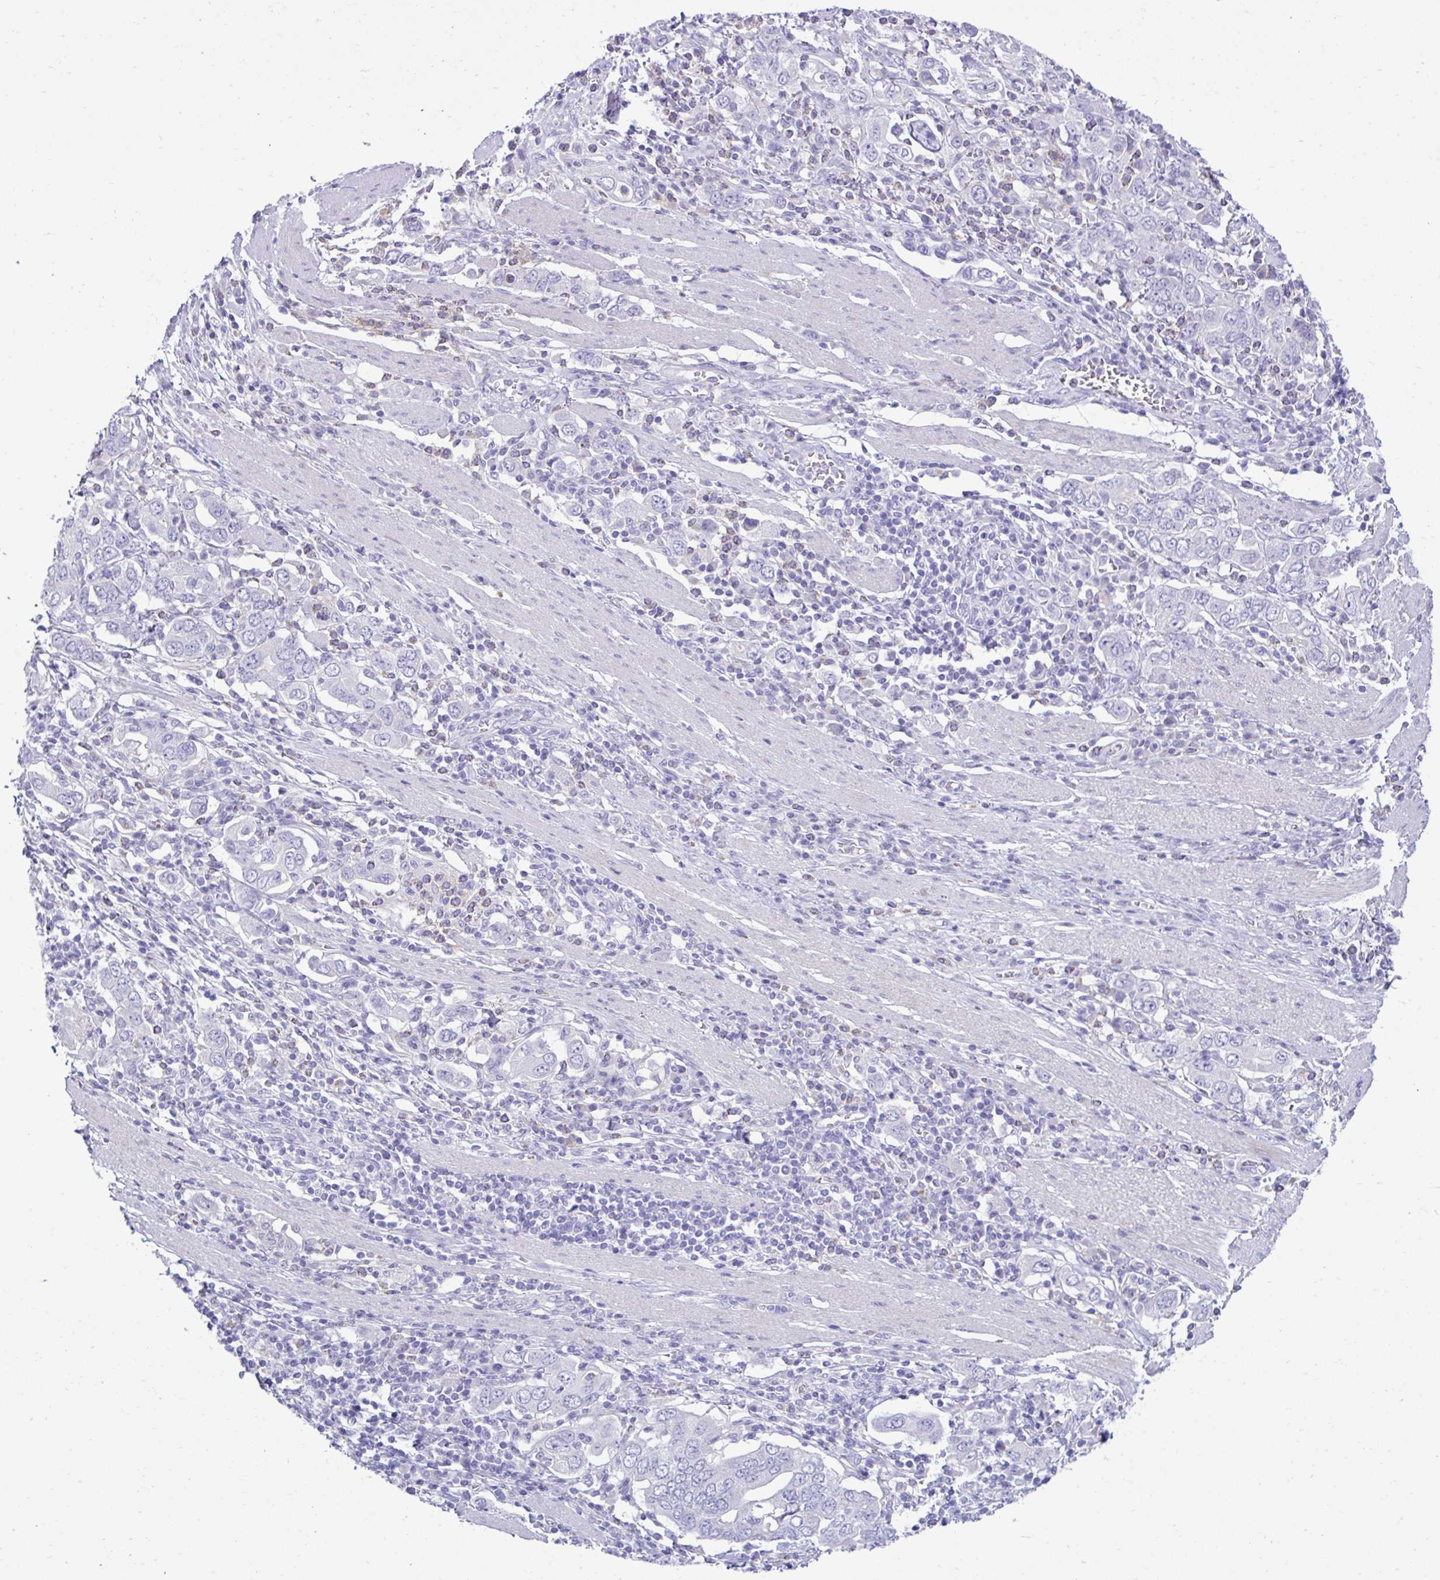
{"staining": {"intensity": "negative", "quantity": "none", "location": "none"}, "tissue": "stomach cancer", "cell_type": "Tumor cells", "image_type": "cancer", "snomed": [{"axis": "morphology", "description": "Adenocarcinoma, NOS"}, {"axis": "topography", "description": "Stomach, upper"}, {"axis": "topography", "description": "Stomach"}], "caption": "This image is of stomach cancer (adenocarcinoma) stained with immunohistochemistry (IHC) to label a protein in brown with the nuclei are counter-stained blue. There is no staining in tumor cells. (Brightfield microscopy of DAB IHC at high magnification).", "gene": "PLEKHH1", "patient": {"sex": "male", "age": 62}}